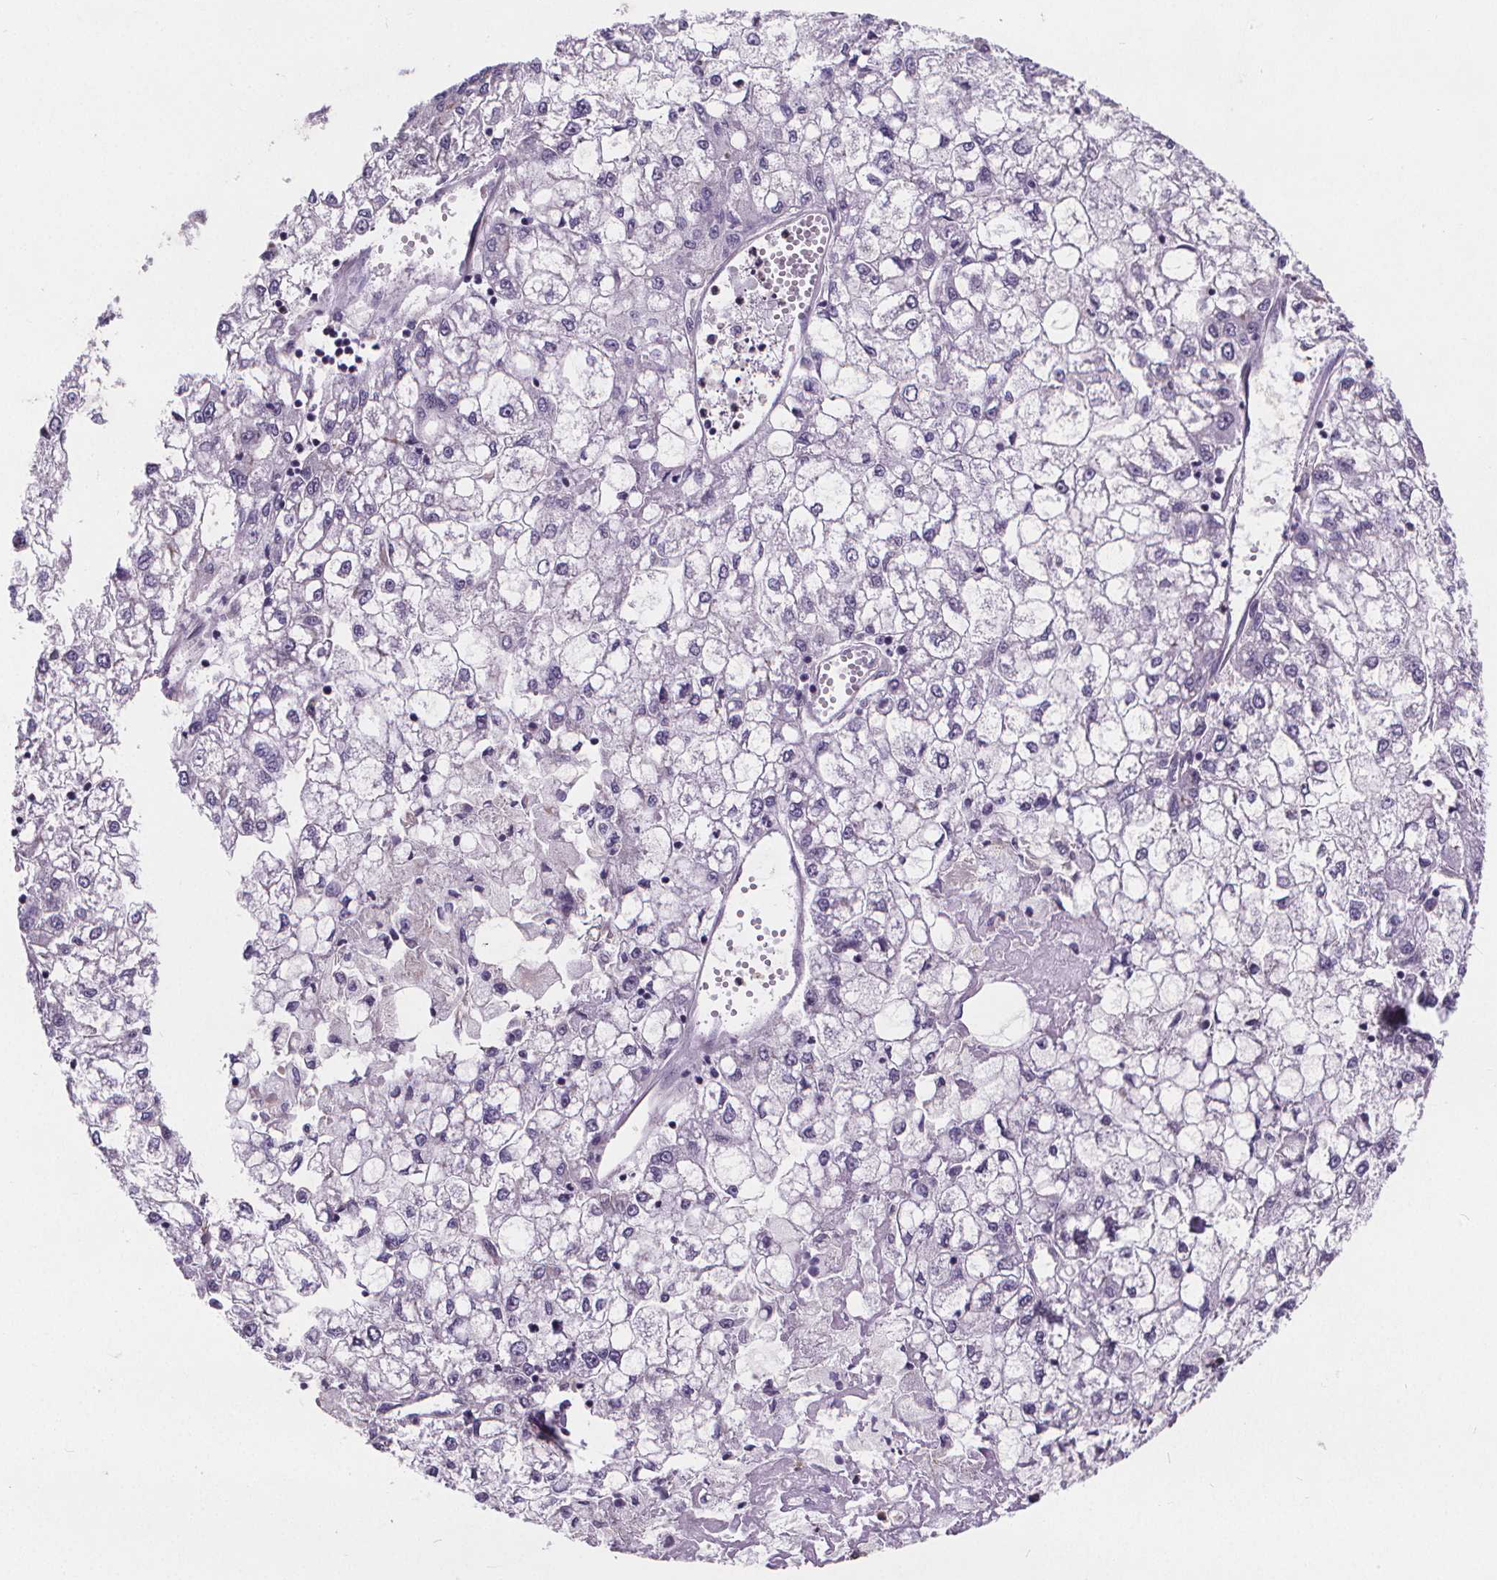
{"staining": {"intensity": "negative", "quantity": "none", "location": "none"}, "tissue": "liver cancer", "cell_type": "Tumor cells", "image_type": "cancer", "snomed": [{"axis": "morphology", "description": "Carcinoma, Hepatocellular, NOS"}, {"axis": "topography", "description": "Liver"}], "caption": "Tumor cells show no significant protein expression in liver cancer.", "gene": "ATP6V1D", "patient": {"sex": "male", "age": 40}}